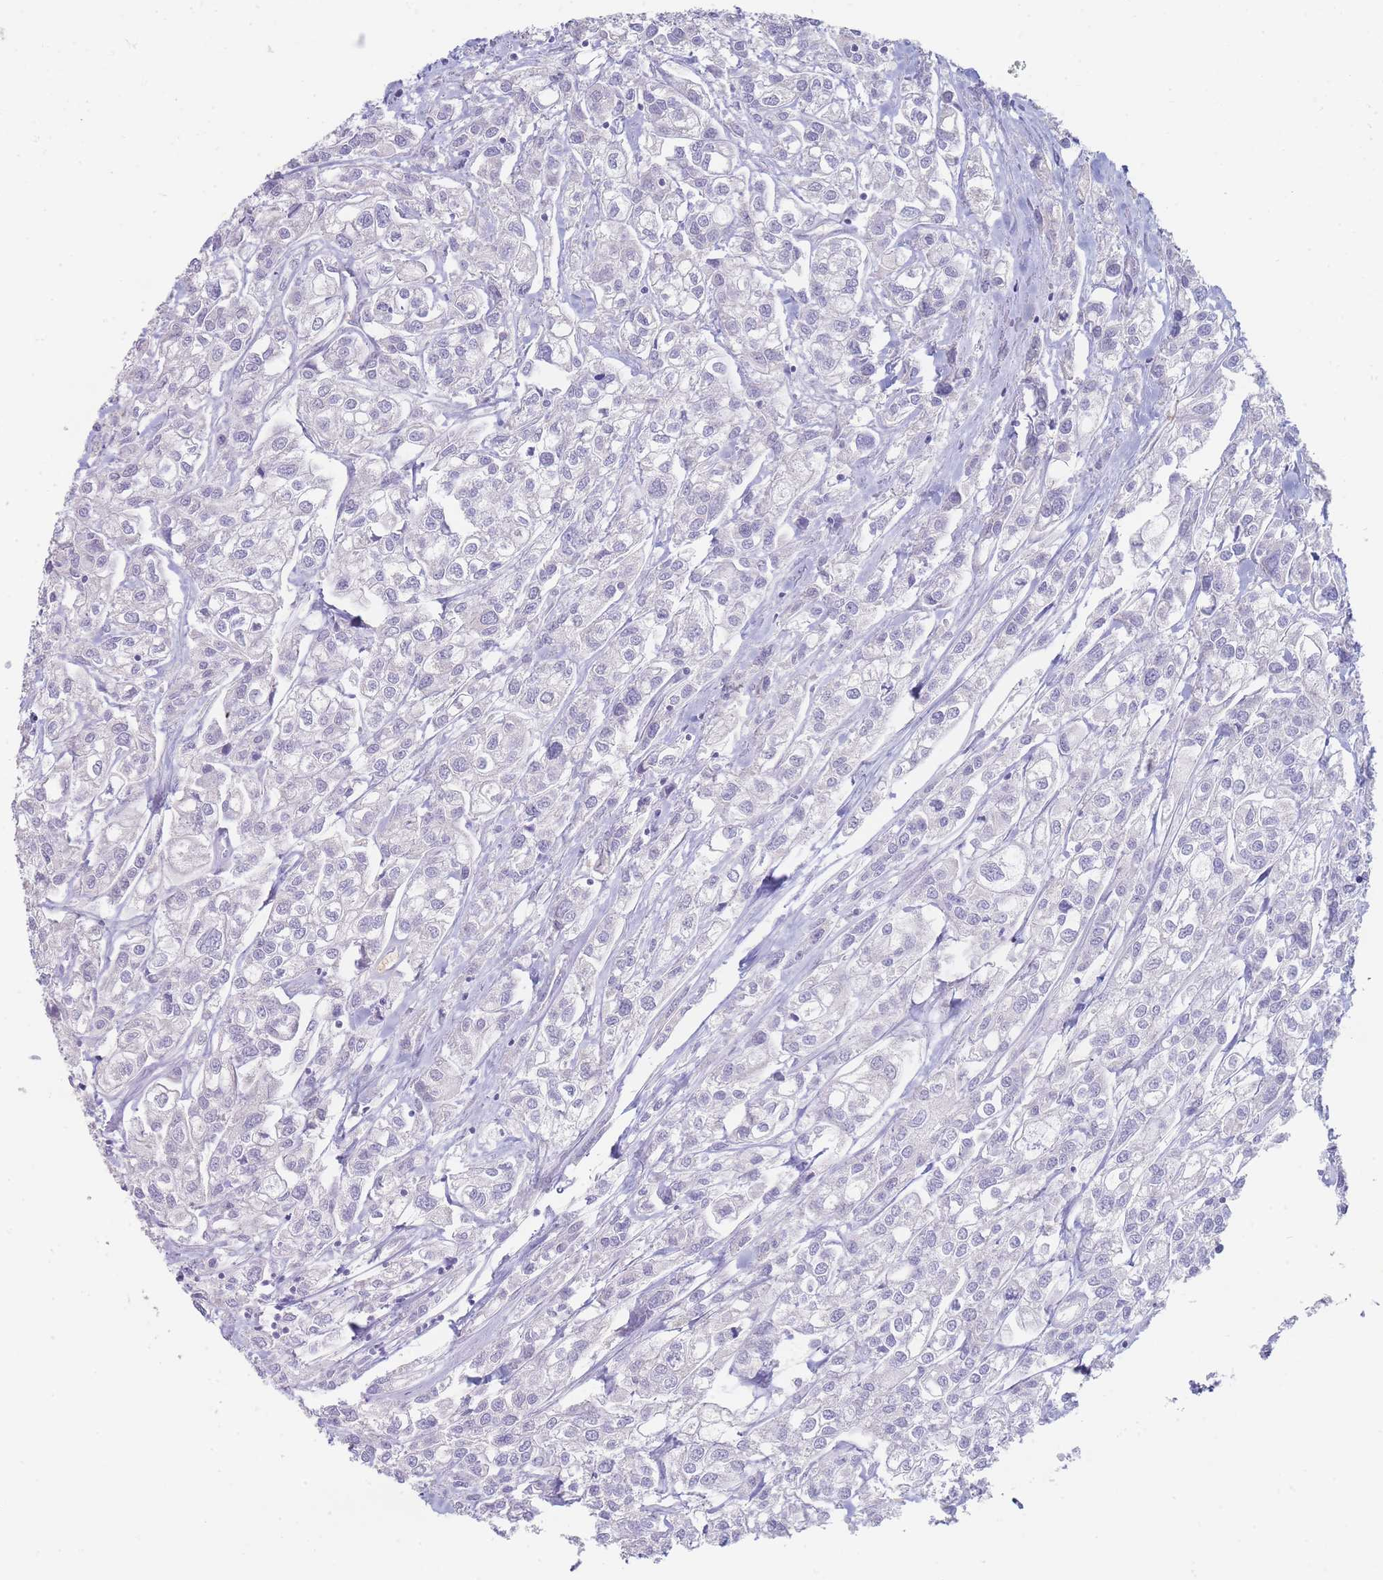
{"staining": {"intensity": "negative", "quantity": "none", "location": "none"}, "tissue": "urothelial cancer", "cell_type": "Tumor cells", "image_type": "cancer", "snomed": [{"axis": "morphology", "description": "Urothelial carcinoma, High grade"}, {"axis": "topography", "description": "Urinary bladder"}], "caption": "Histopathology image shows no protein positivity in tumor cells of urothelial cancer tissue.", "gene": "HBG2", "patient": {"sex": "male", "age": 67}}